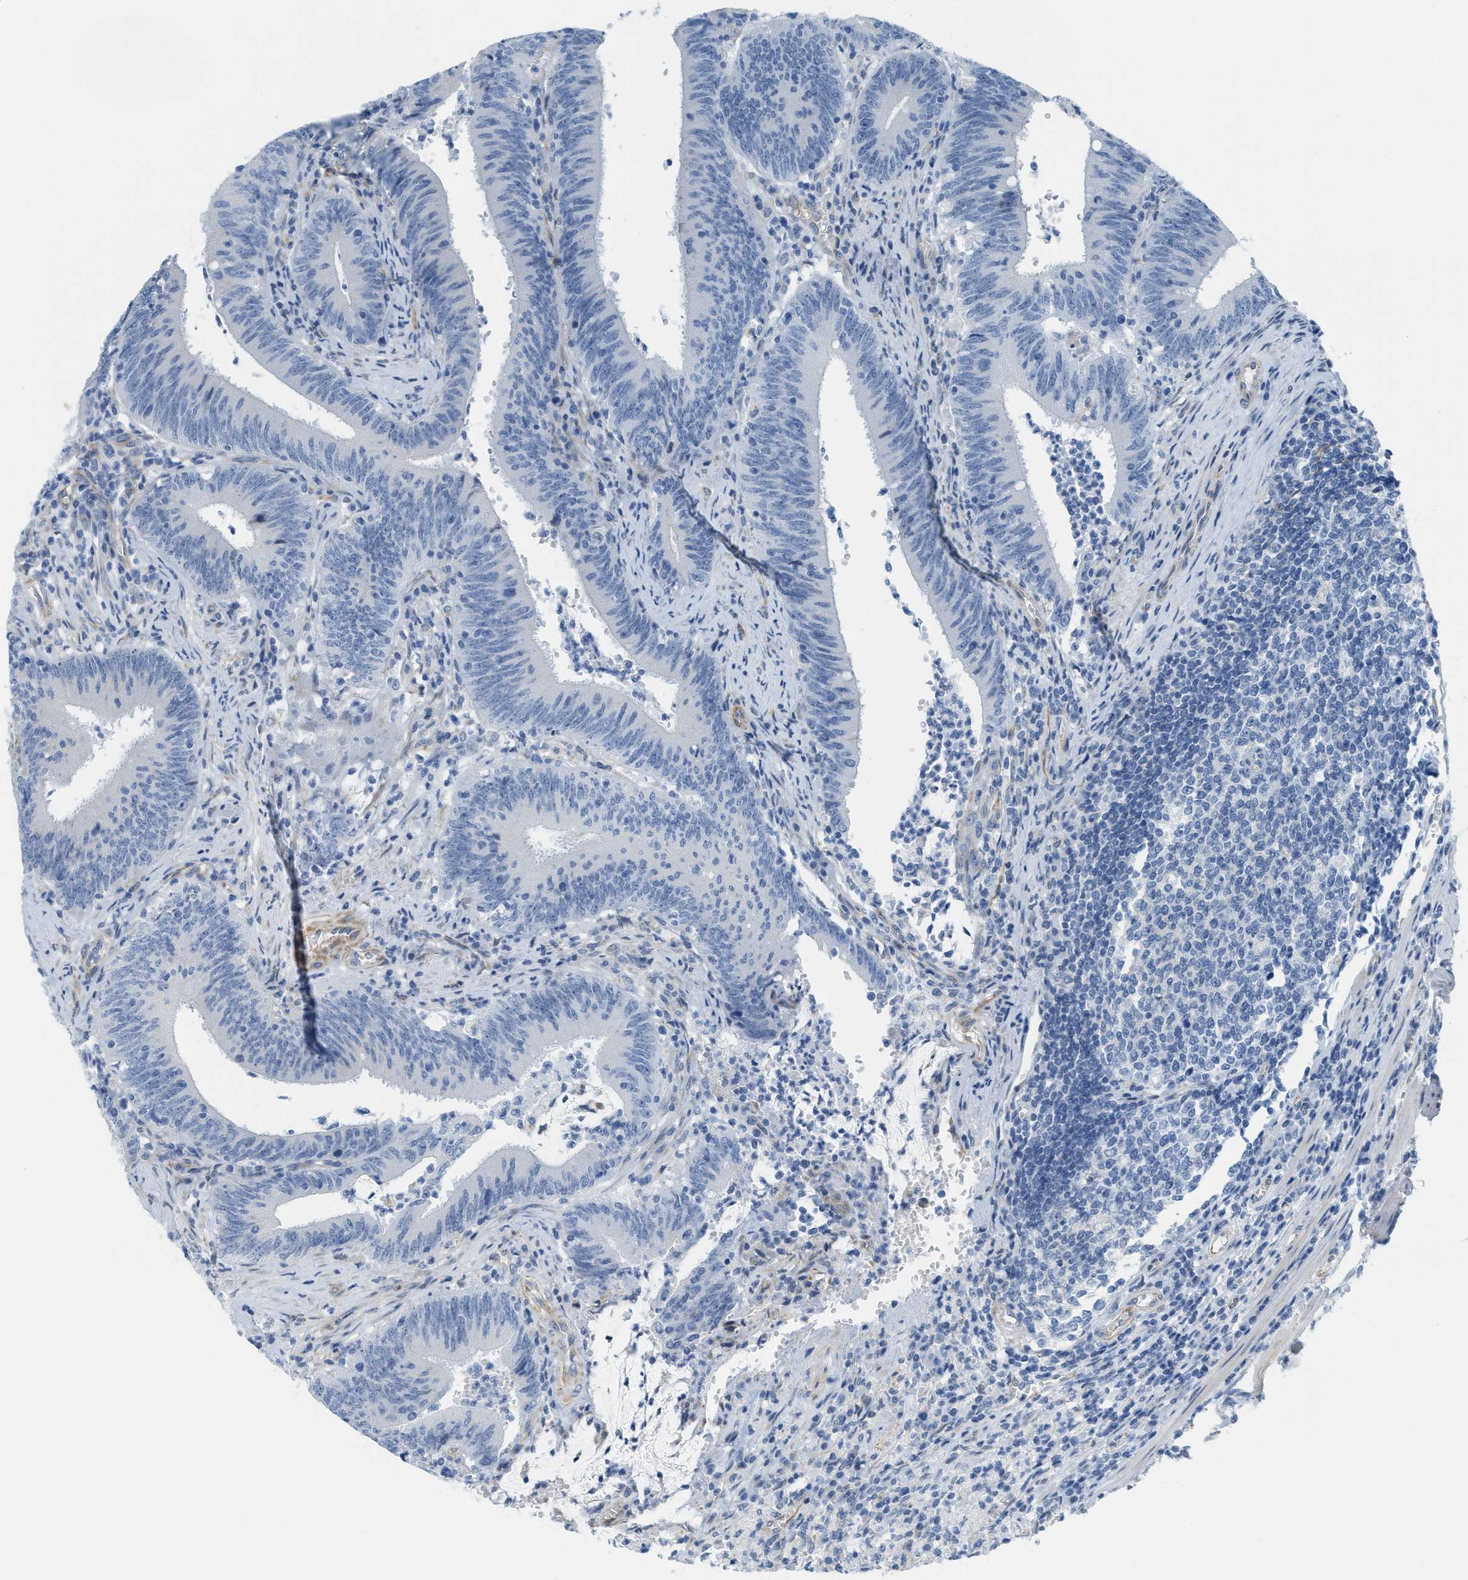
{"staining": {"intensity": "negative", "quantity": "none", "location": "none"}, "tissue": "colorectal cancer", "cell_type": "Tumor cells", "image_type": "cancer", "snomed": [{"axis": "morphology", "description": "Normal tissue, NOS"}, {"axis": "morphology", "description": "Adenocarcinoma, NOS"}, {"axis": "topography", "description": "Rectum"}], "caption": "A high-resolution photomicrograph shows immunohistochemistry (IHC) staining of colorectal cancer (adenocarcinoma), which demonstrates no significant expression in tumor cells.", "gene": "SLC12A1", "patient": {"sex": "female", "age": 66}}